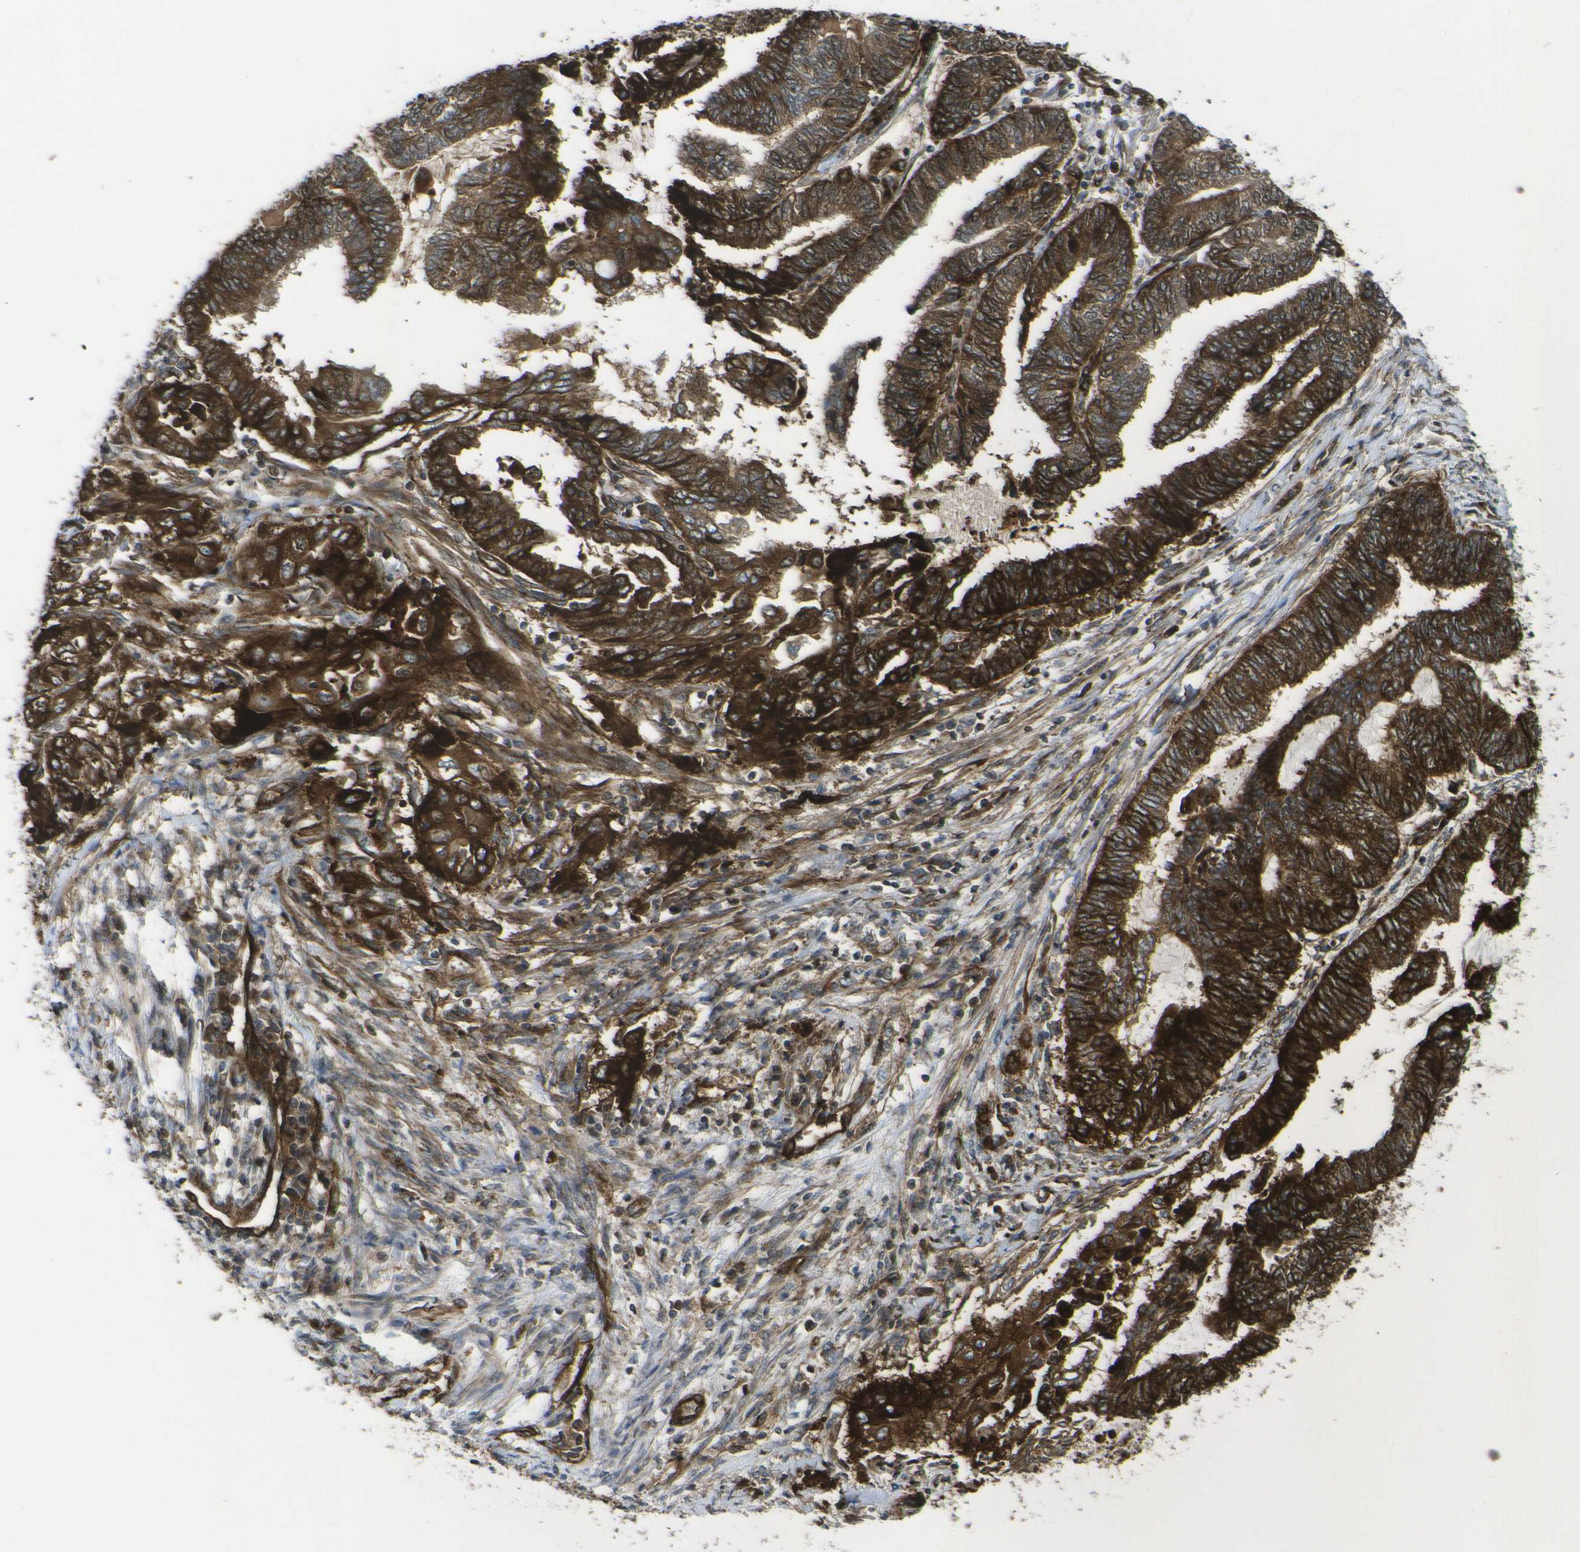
{"staining": {"intensity": "strong", "quantity": ">75%", "location": "cytoplasmic/membranous"}, "tissue": "endometrial cancer", "cell_type": "Tumor cells", "image_type": "cancer", "snomed": [{"axis": "morphology", "description": "Adenocarcinoma, NOS"}, {"axis": "topography", "description": "Uterus"}, {"axis": "topography", "description": "Endometrium"}], "caption": "IHC micrograph of endometrial cancer stained for a protein (brown), which shows high levels of strong cytoplasmic/membranous expression in about >75% of tumor cells.", "gene": "ECE1", "patient": {"sex": "female", "age": 70}}